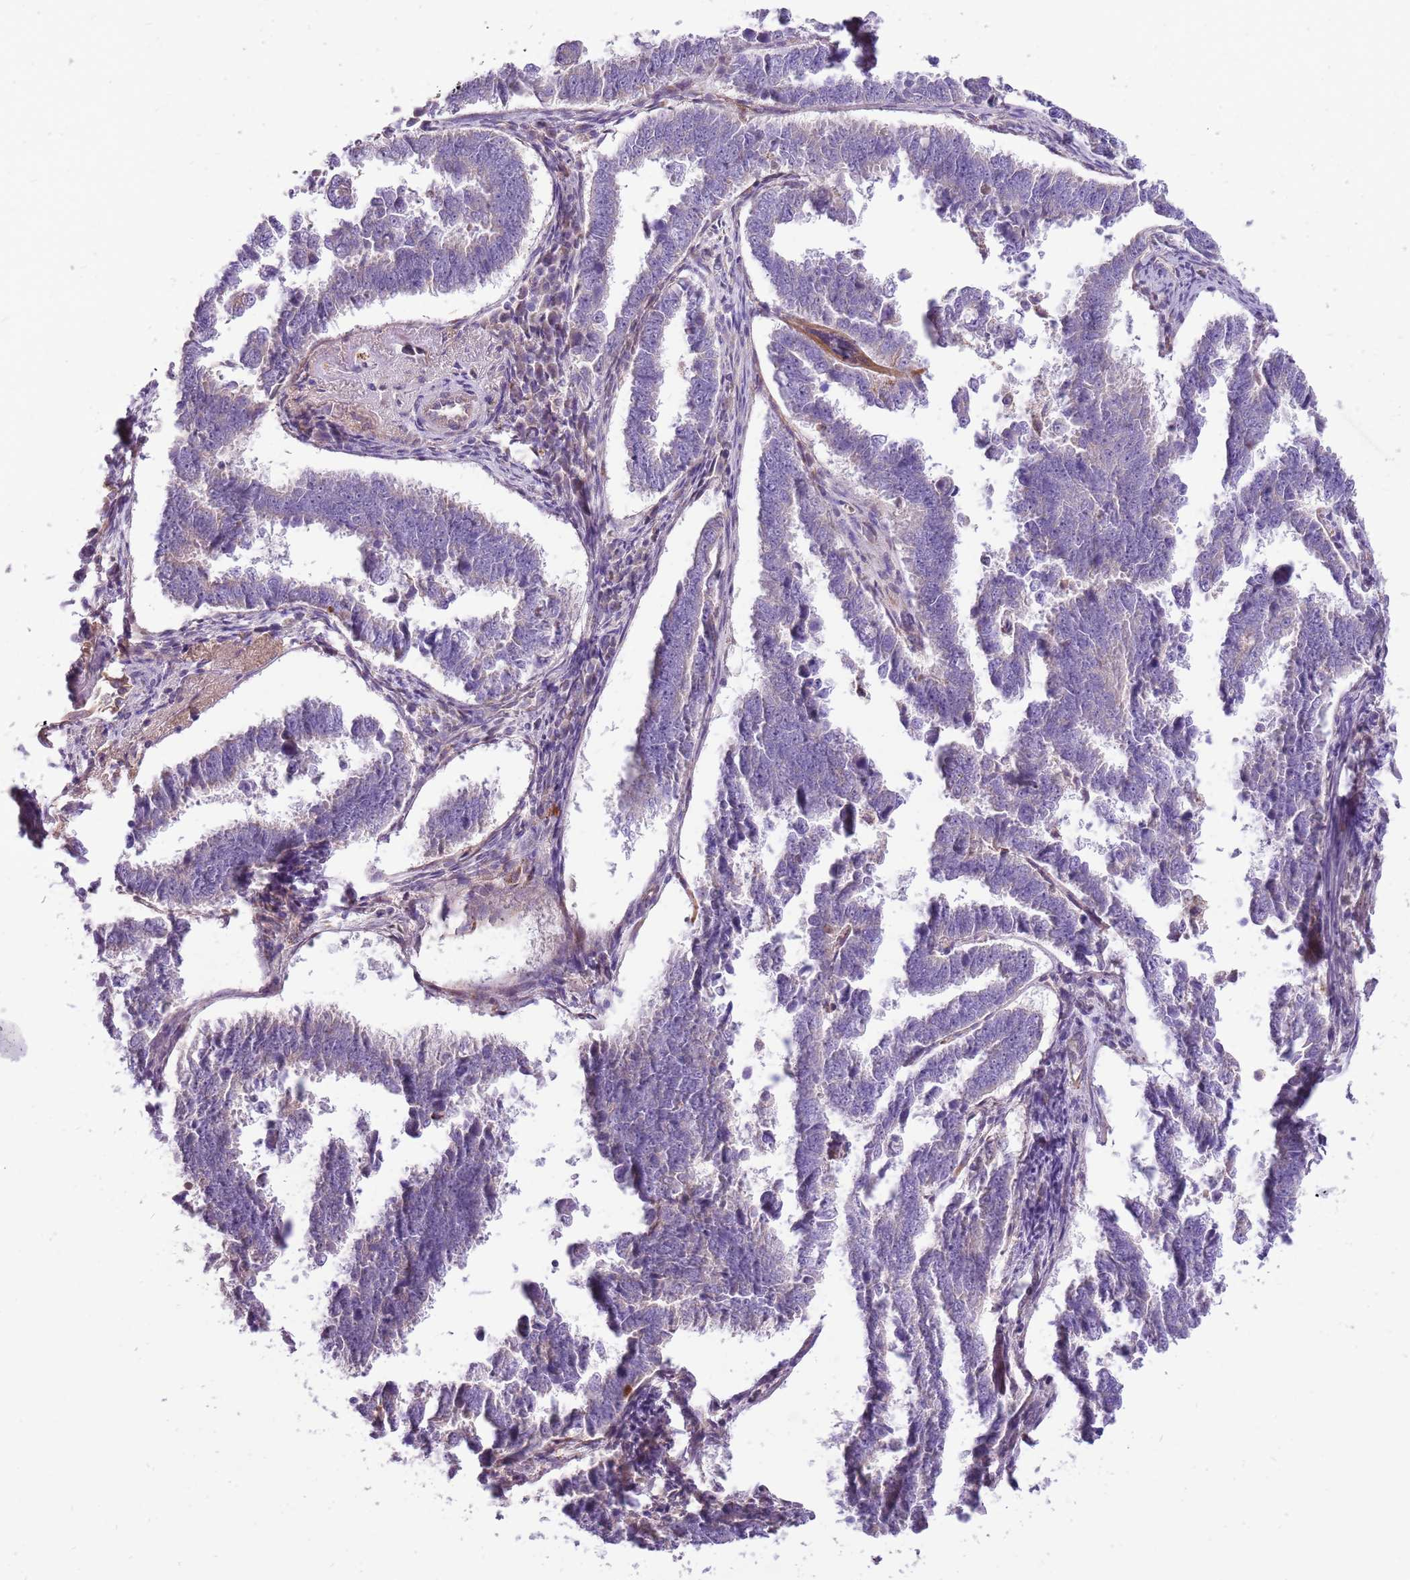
{"staining": {"intensity": "negative", "quantity": "none", "location": "none"}, "tissue": "endometrial cancer", "cell_type": "Tumor cells", "image_type": "cancer", "snomed": [{"axis": "morphology", "description": "Adenocarcinoma, NOS"}, {"axis": "topography", "description": "Endometrium"}], "caption": "This is an immunohistochemistry photomicrograph of human adenocarcinoma (endometrial). There is no positivity in tumor cells.", "gene": "NTN4", "patient": {"sex": "female", "age": 75}}